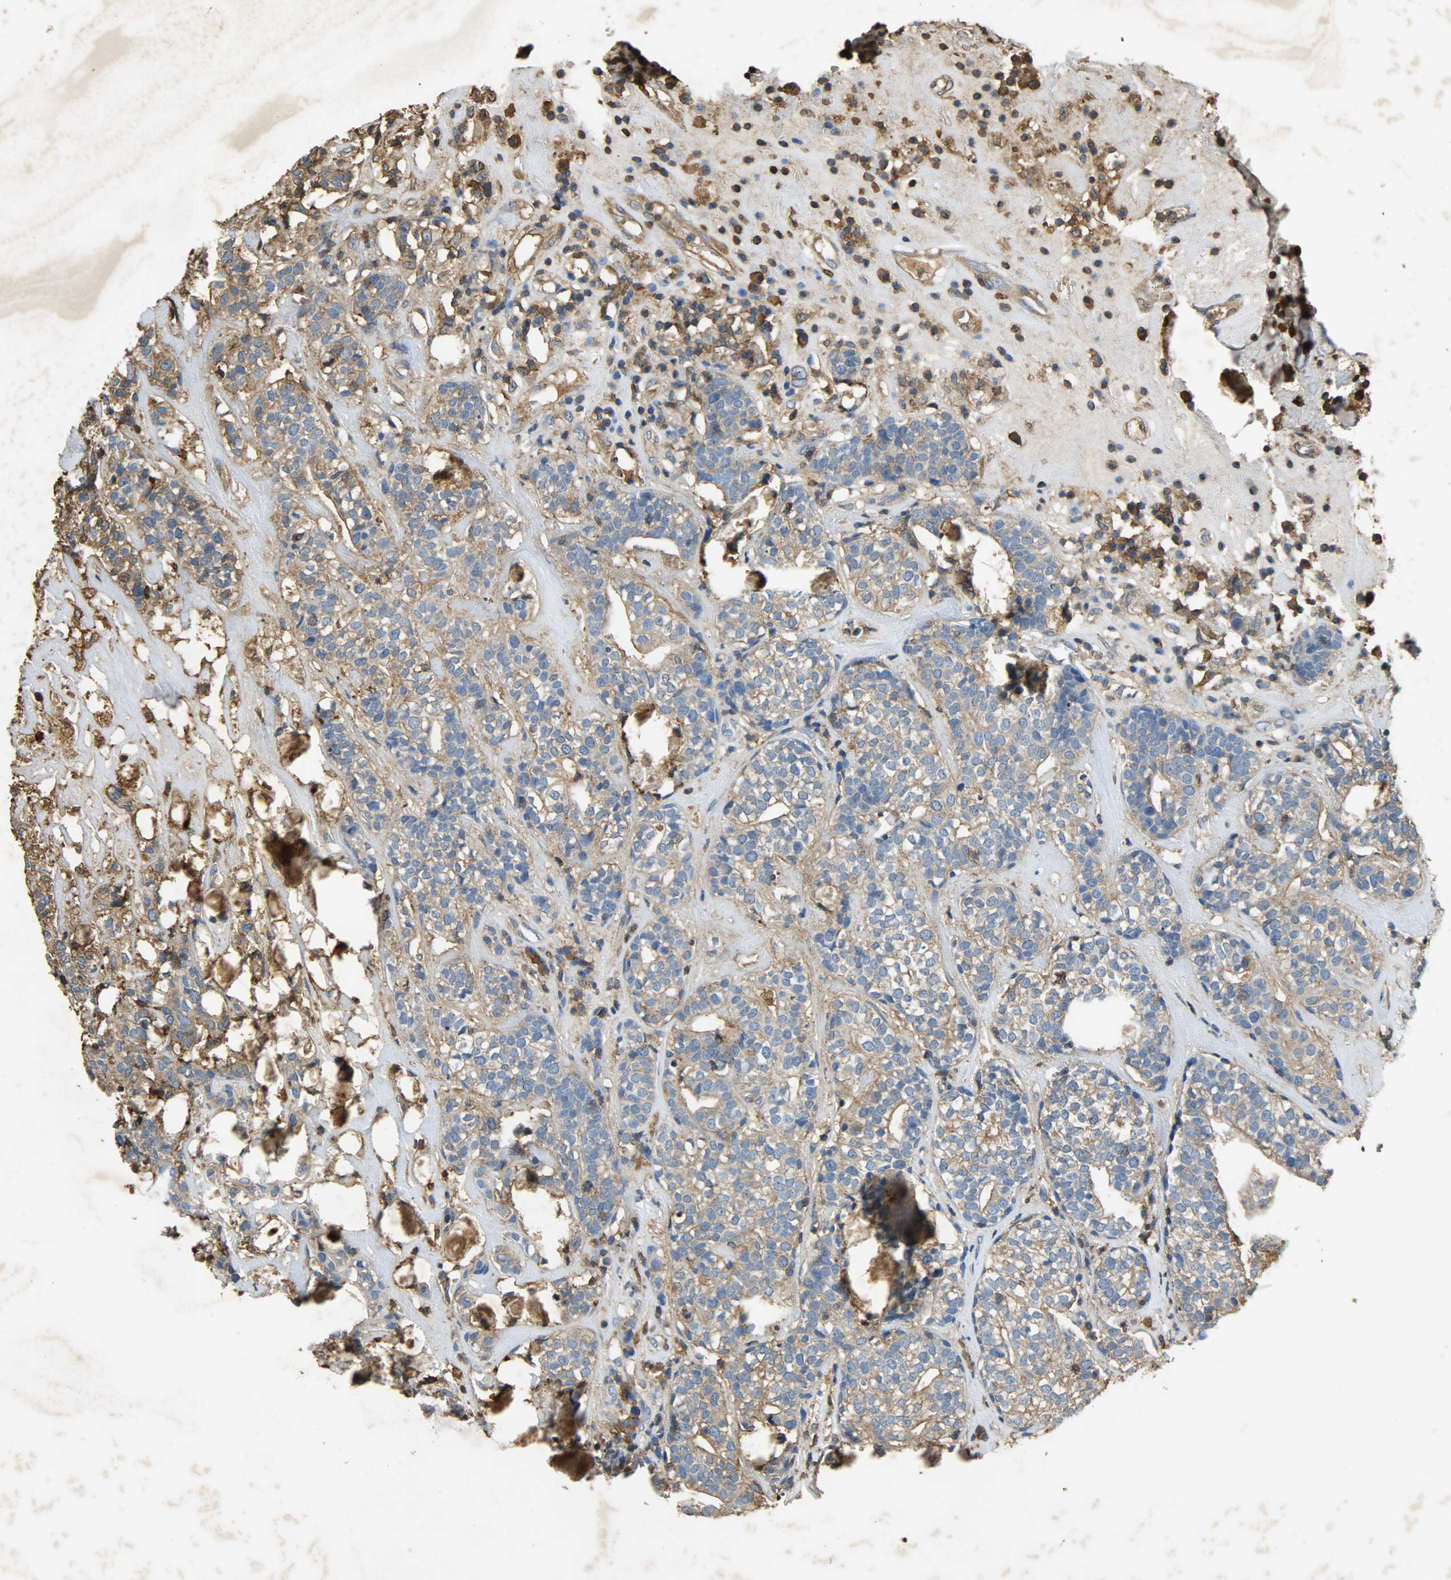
{"staining": {"intensity": "weak", "quantity": ">75%", "location": "cytoplasmic/membranous"}, "tissue": "head and neck cancer", "cell_type": "Tumor cells", "image_type": "cancer", "snomed": [{"axis": "morphology", "description": "Adenocarcinoma, NOS"}, {"axis": "topography", "description": "Salivary gland"}, {"axis": "topography", "description": "Head-Neck"}], "caption": "DAB (3,3'-diaminobenzidine) immunohistochemical staining of human adenocarcinoma (head and neck) exhibits weak cytoplasmic/membranous protein positivity in about >75% of tumor cells.", "gene": "ANXA6", "patient": {"sex": "female", "age": 65}}